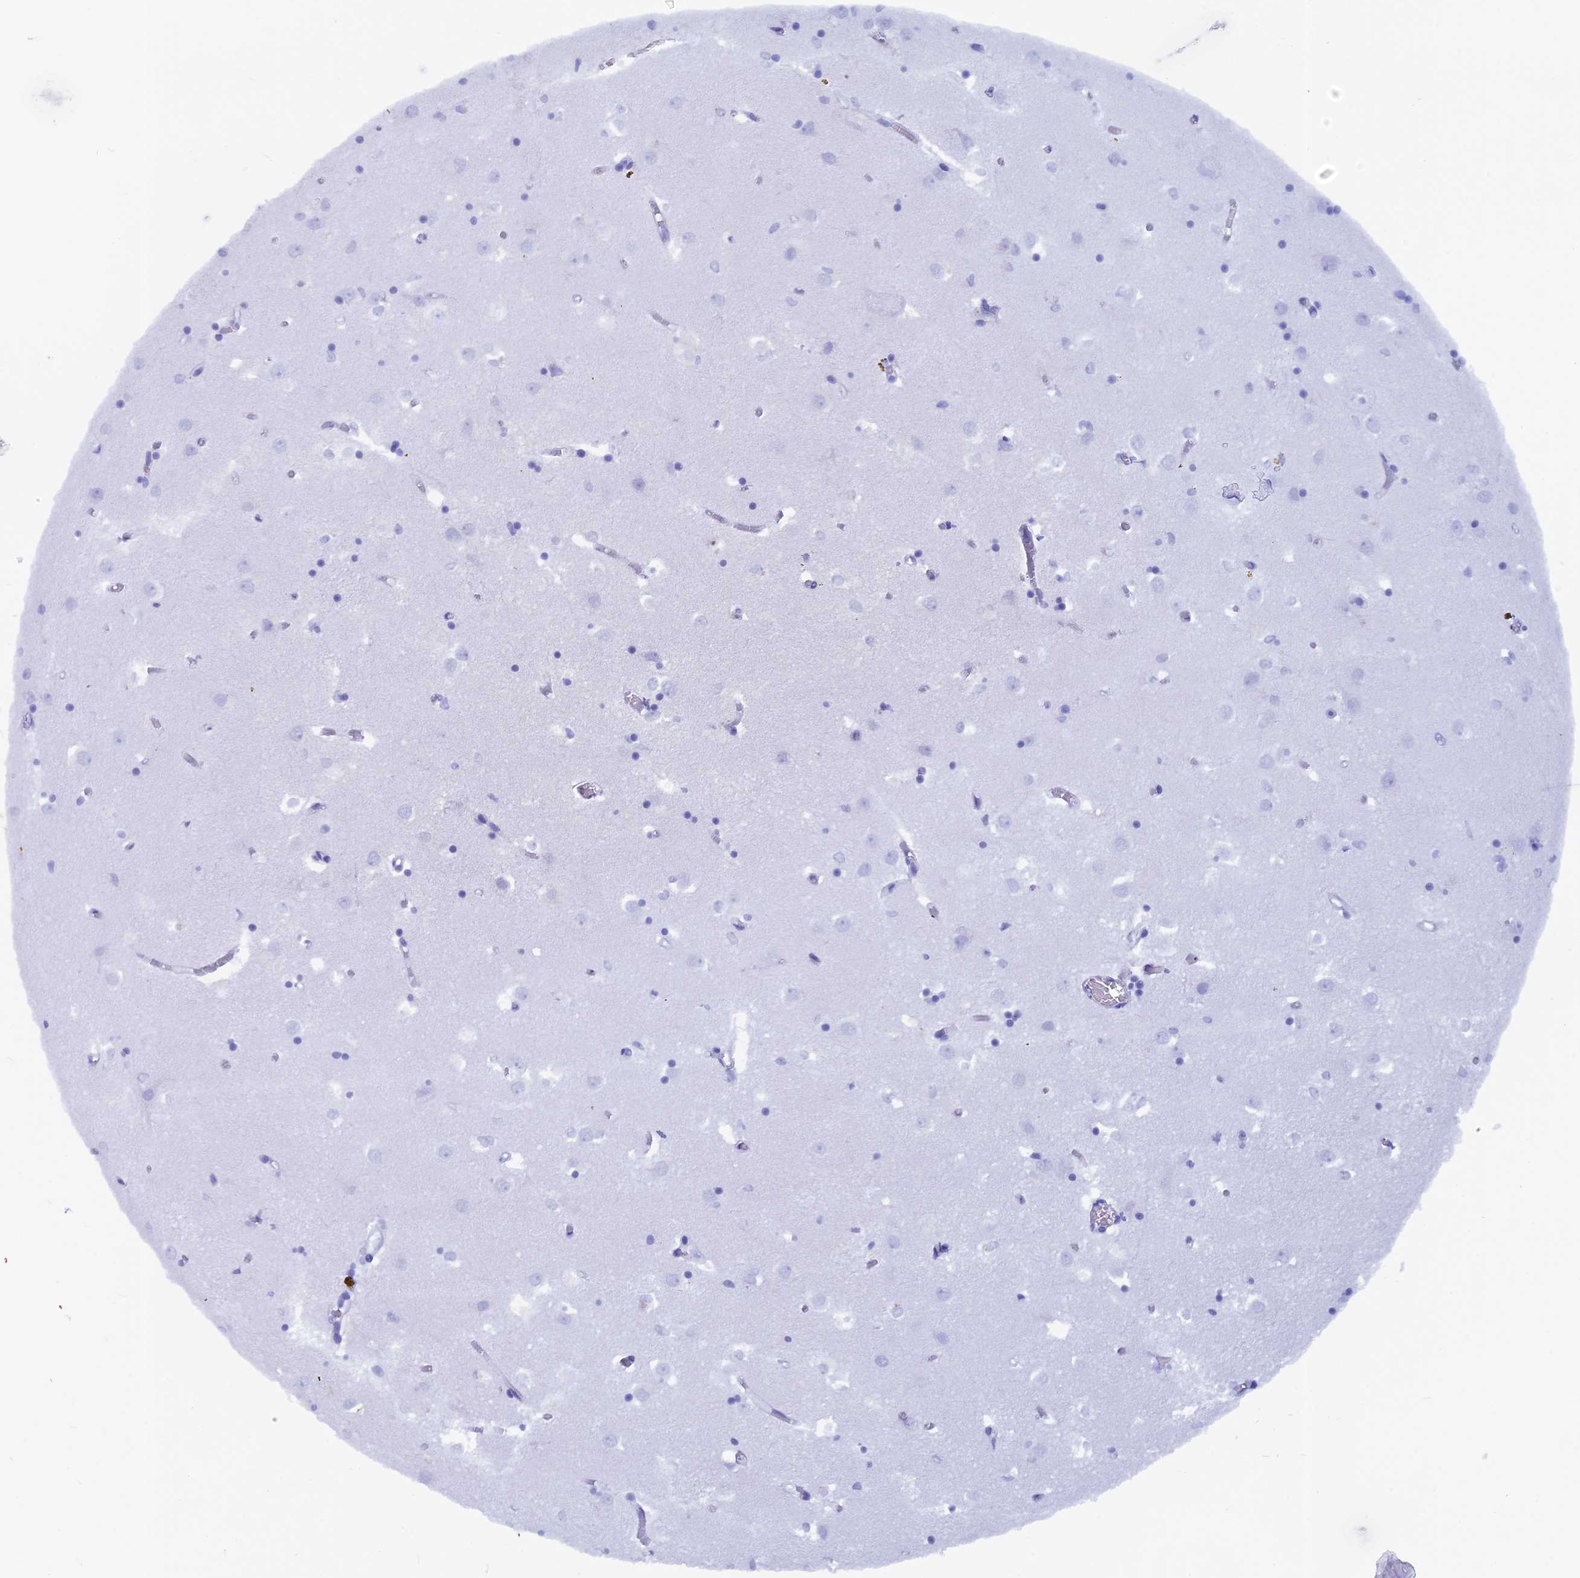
{"staining": {"intensity": "negative", "quantity": "none", "location": "none"}, "tissue": "caudate", "cell_type": "Glial cells", "image_type": "normal", "snomed": [{"axis": "morphology", "description": "Normal tissue, NOS"}, {"axis": "topography", "description": "Lateral ventricle wall"}], "caption": "A high-resolution image shows immunohistochemistry (IHC) staining of benign caudate, which displays no significant expression in glial cells. (Stains: DAB (3,3'-diaminobenzidine) immunohistochemistry with hematoxylin counter stain, Microscopy: brightfield microscopy at high magnification).", "gene": "CAPS", "patient": {"sex": "male", "age": 70}}